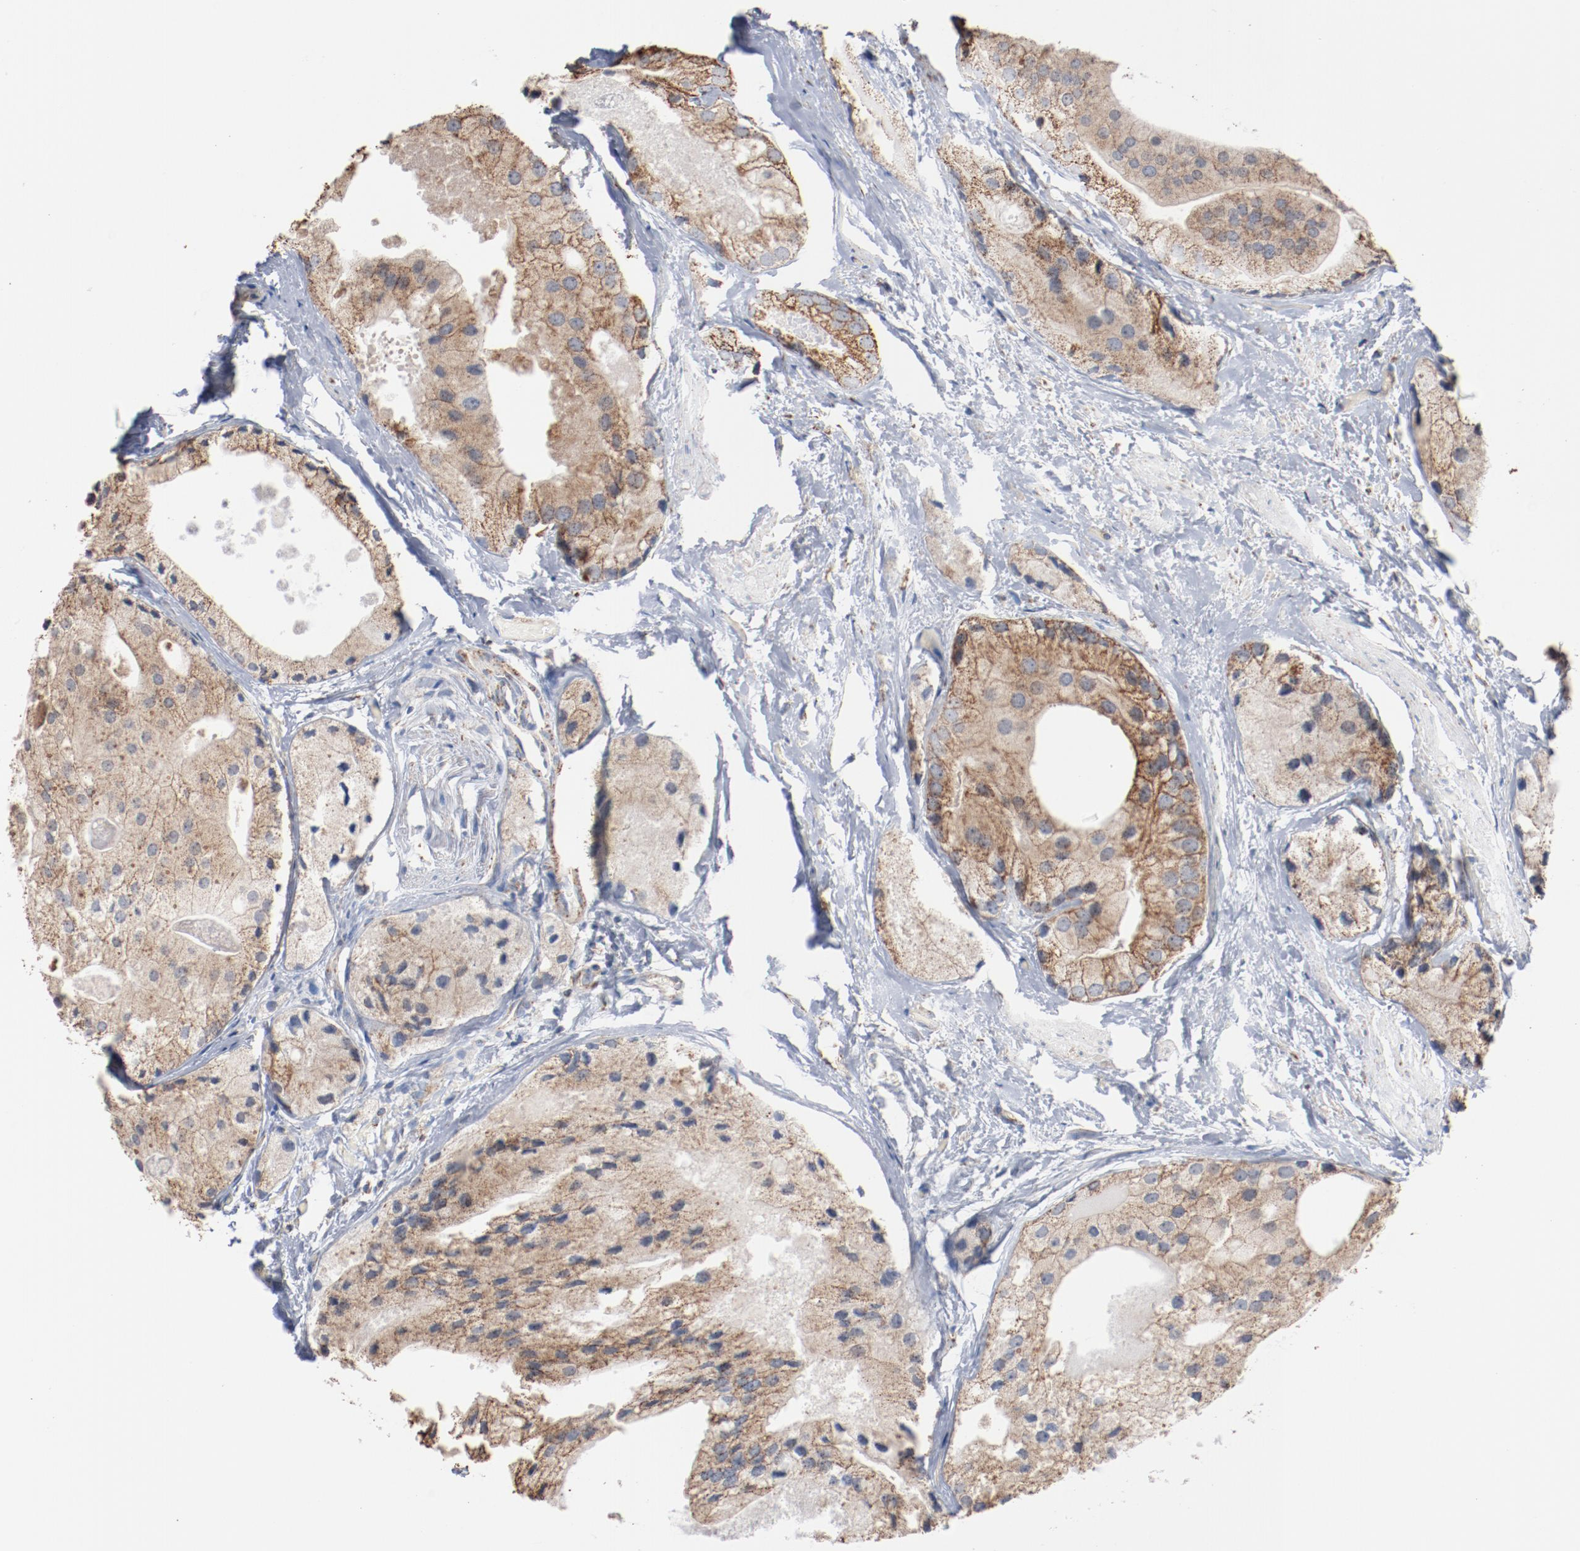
{"staining": {"intensity": "moderate", "quantity": "25%-75%", "location": "cytoplasmic/membranous"}, "tissue": "prostate cancer", "cell_type": "Tumor cells", "image_type": "cancer", "snomed": [{"axis": "morphology", "description": "Adenocarcinoma, Low grade"}, {"axis": "topography", "description": "Prostate"}], "caption": "Protein positivity by immunohistochemistry (IHC) reveals moderate cytoplasmic/membranous positivity in approximately 25%-75% of tumor cells in low-grade adenocarcinoma (prostate). (DAB (3,3'-diaminobenzidine) IHC with brightfield microscopy, high magnification).", "gene": "NDUFS4", "patient": {"sex": "male", "age": 69}}